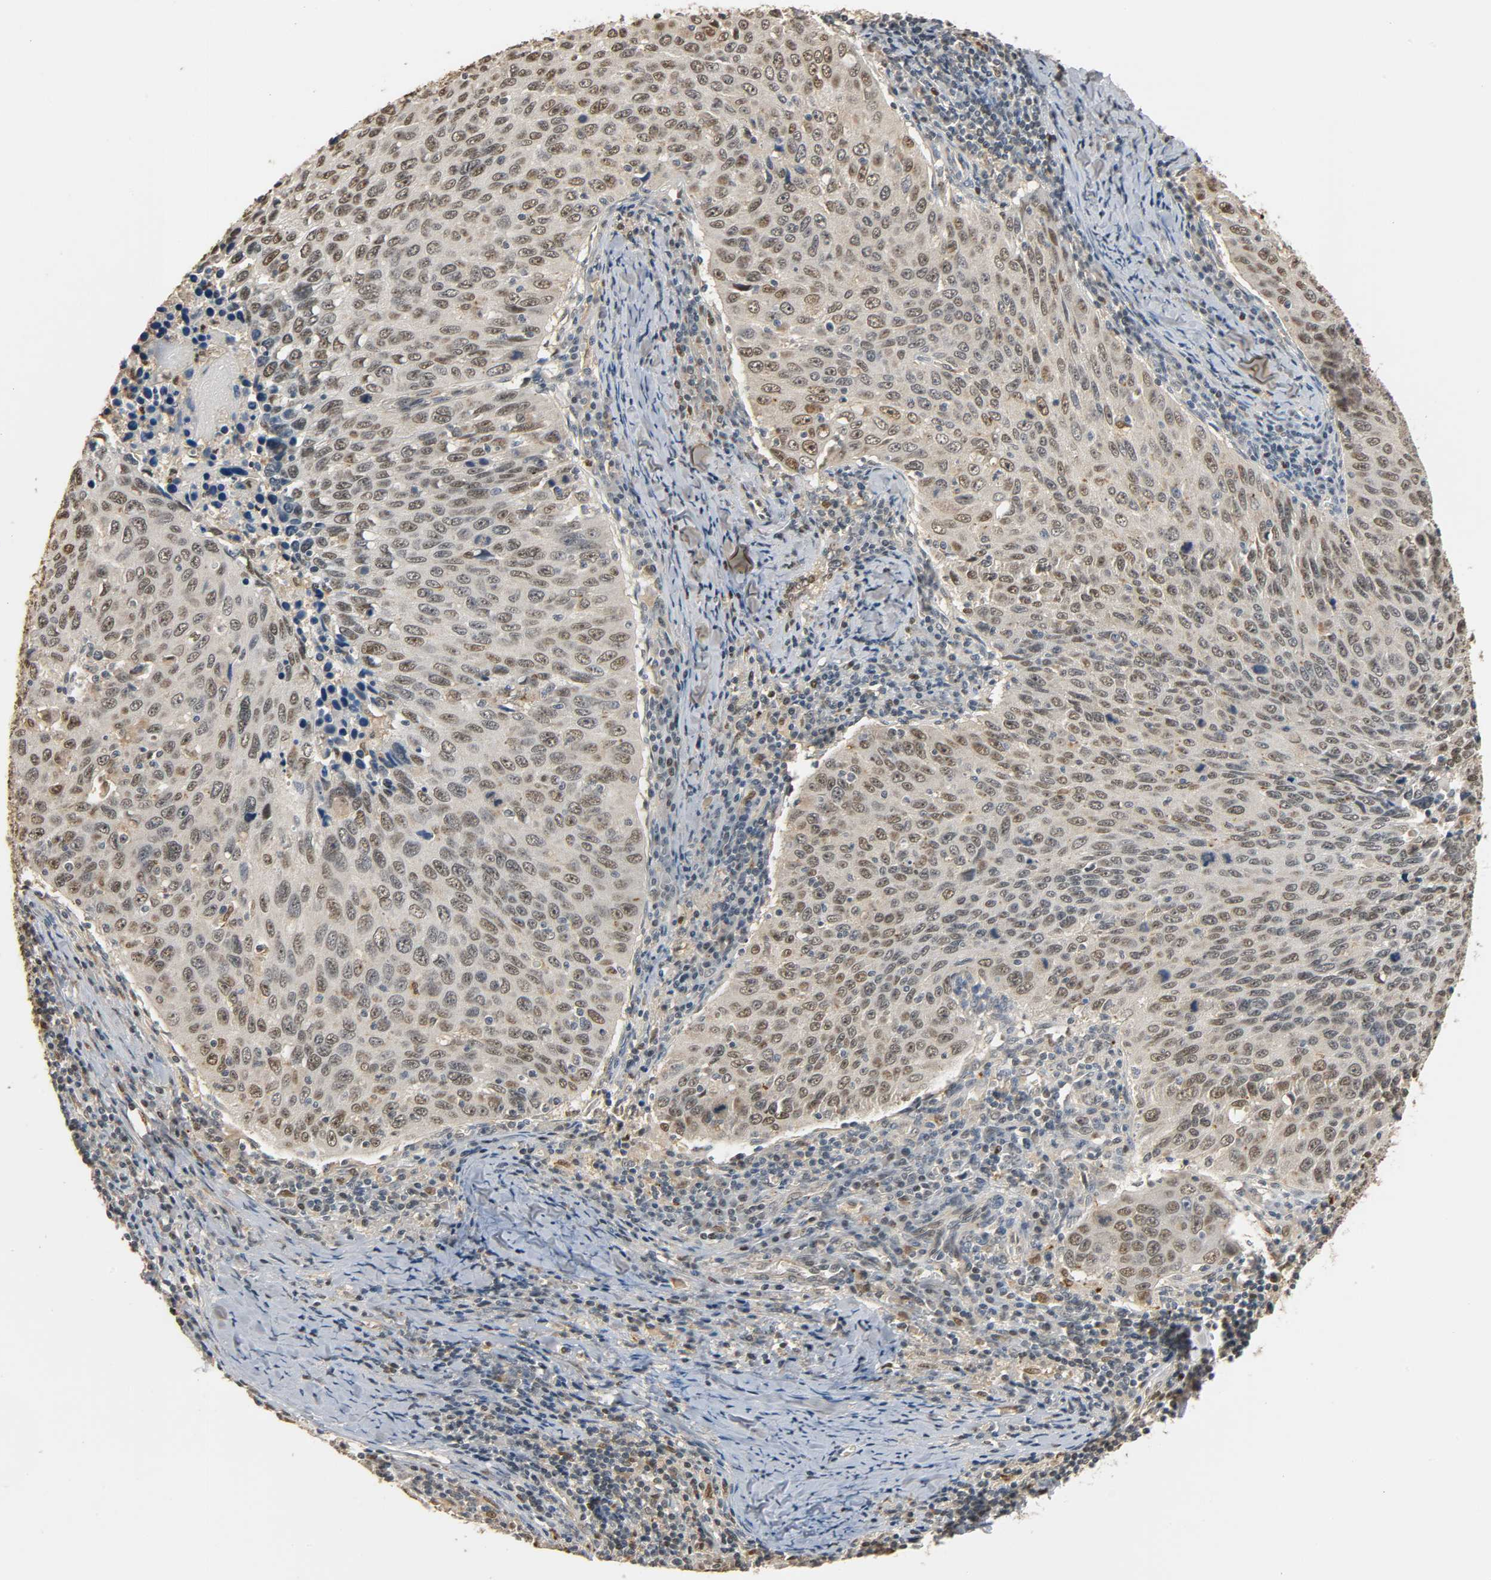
{"staining": {"intensity": "weak", "quantity": "25%-75%", "location": "nuclear"}, "tissue": "cervical cancer", "cell_type": "Tumor cells", "image_type": "cancer", "snomed": [{"axis": "morphology", "description": "Squamous cell carcinoma, NOS"}, {"axis": "topography", "description": "Cervix"}], "caption": "This histopathology image exhibits immunohistochemistry staining of squamous cell carcinoma (cervical), with low weak nuclear positivity in about 25%-75% of tumor cells.", "gene": "ZFPM2", "patient": {"sex": "female", "age": 53}}